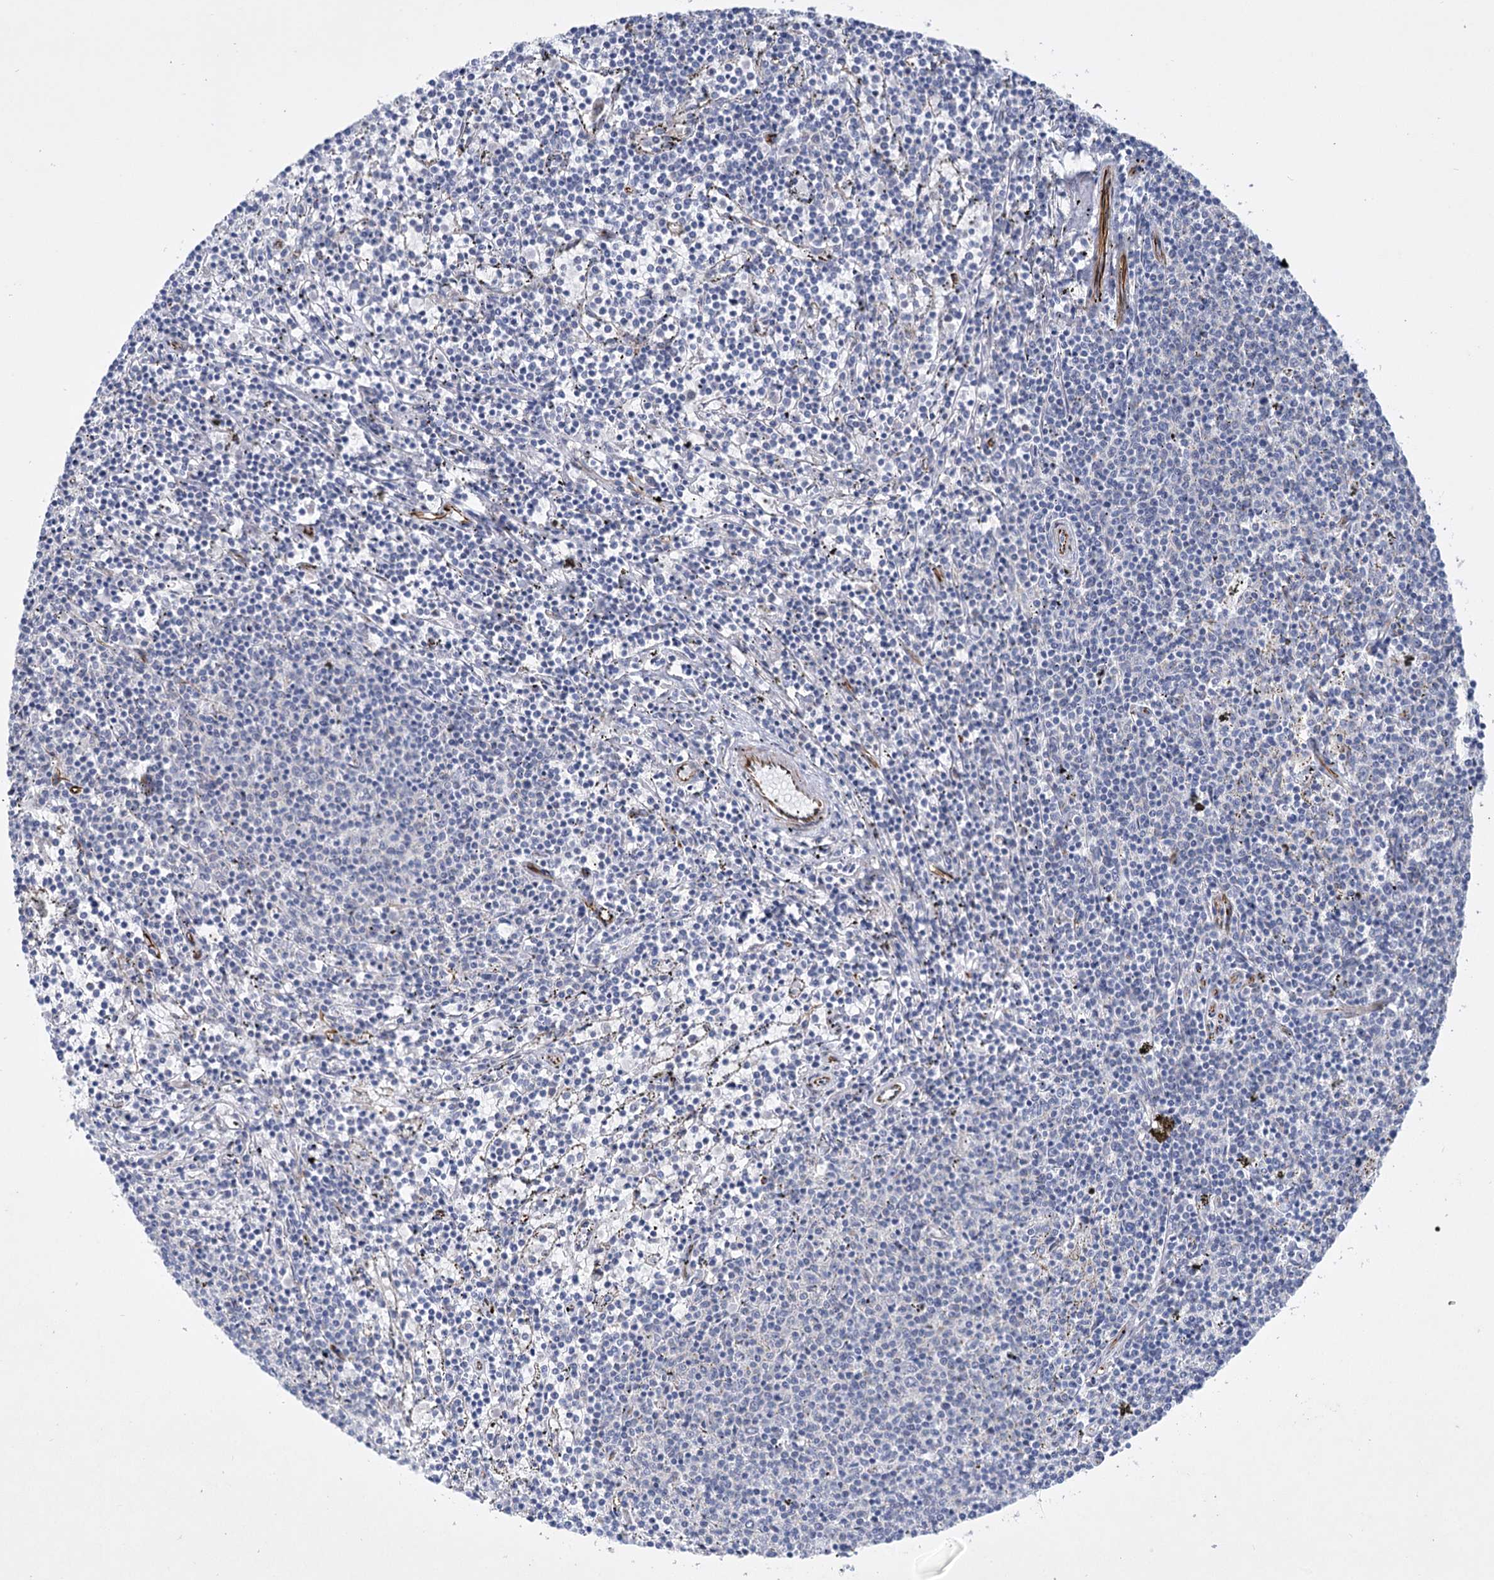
{"staining": {"intensity": "negative", "quantity": "none", "location": "none"}, "tissue": "lymphoma", "cell_type": "Tumor cells", "image_type": "cancer", "snomed": [{"axis": "morphology", "description": "Malignant lymphoma, non-Hodgkin's type, Low grade"}, {"axis": "topography", "description": "Spleen"}], "caption": "Image shows no protein expression in tumor cells of lymphoma tissue.", "gene": "DHTKD1", "patient": {"sex": "female", "age": 50}}